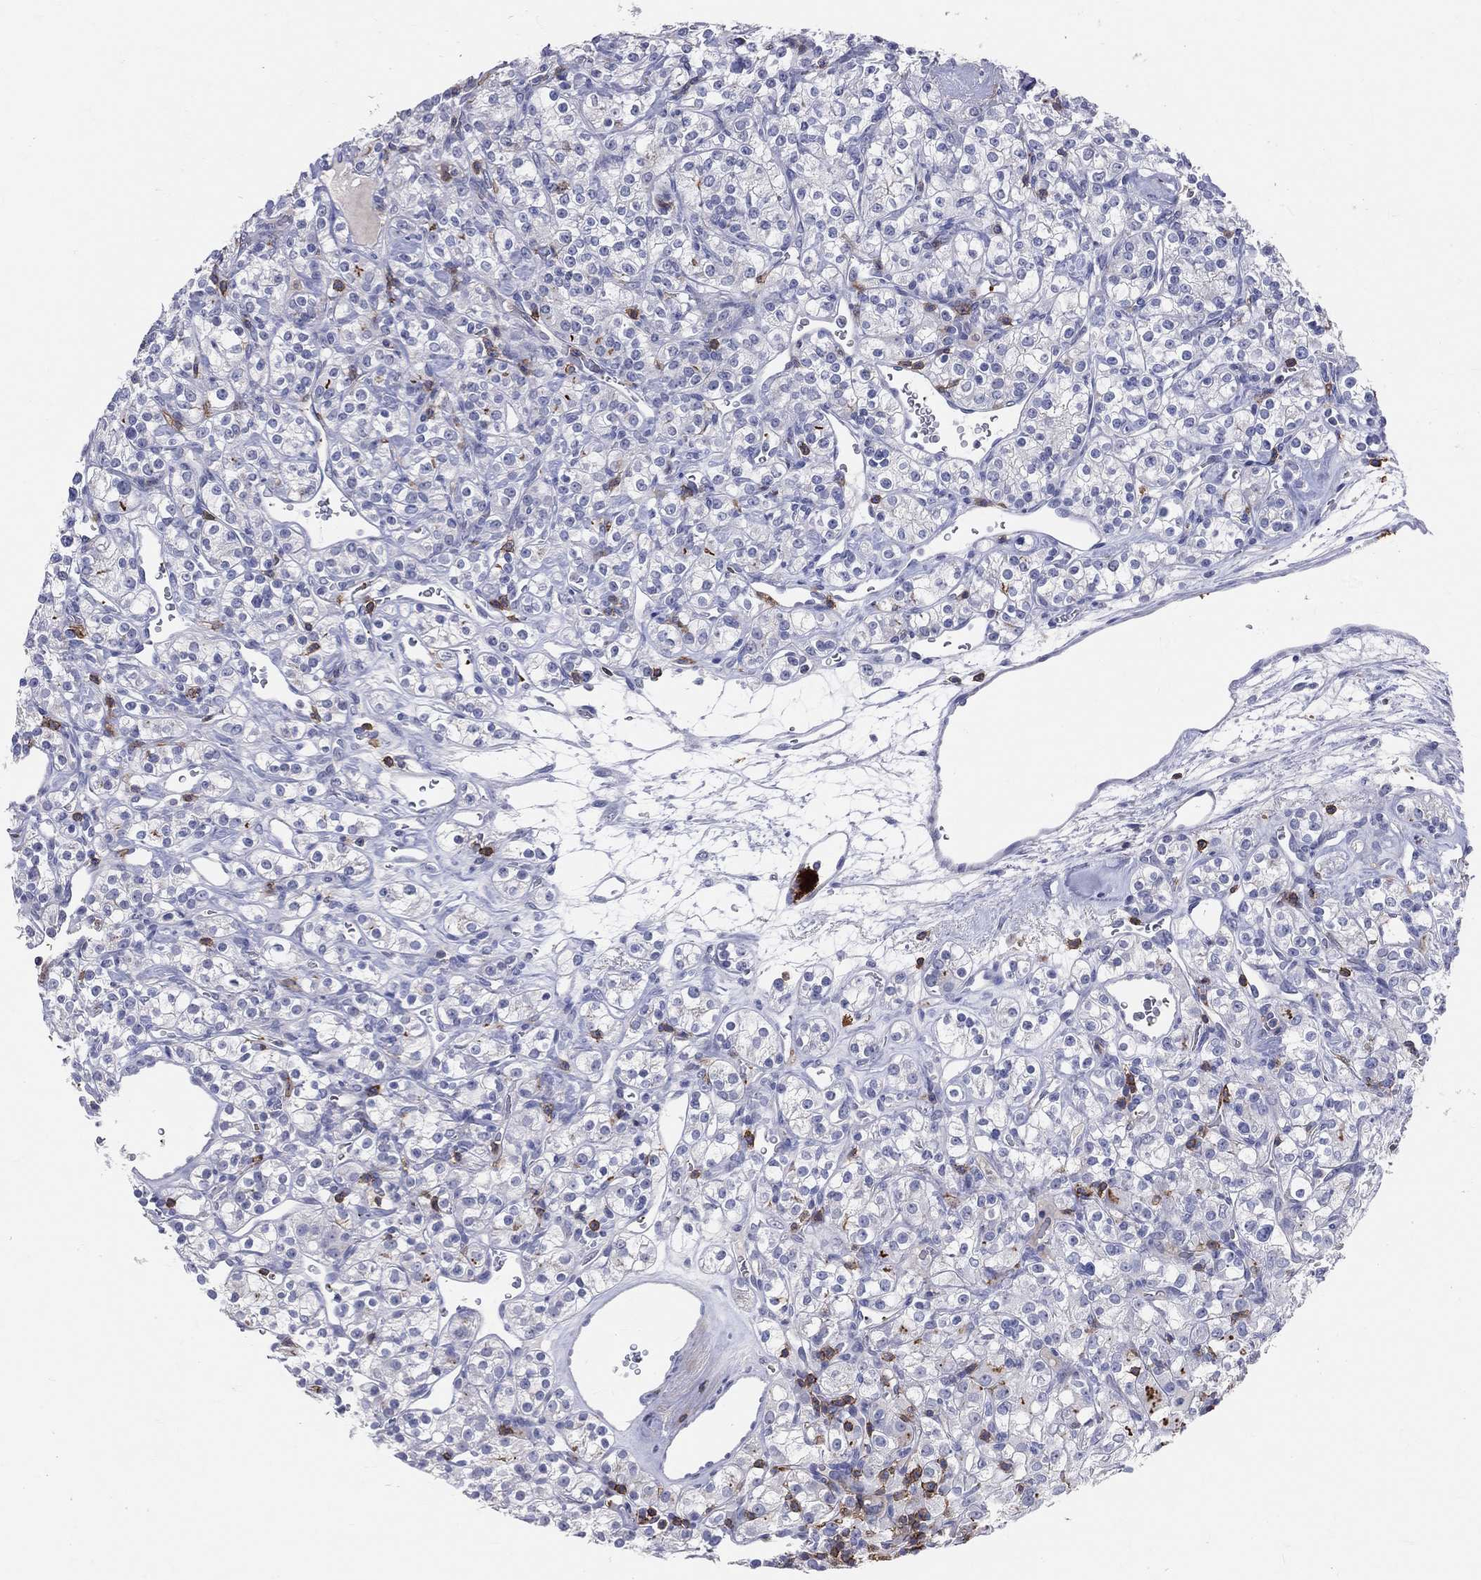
{"staining": {"intensity": "negative", "quantity": "none", "location": "none"}, "tissue": "renal cancer", "cell_type": "Tumor cells", "image_type": "cancer", "snomed": [{"axis": "morphology", "description": "Adenocarcinoma, NOS"}, {"axis": "topography", "description": "Kidney"}], "caption": "The histopathology image shows no significant staining in tumor cells of adenocarcinoma (renal).", "gene": "LAT", "patient": {"sex": "male", "age": 77}}